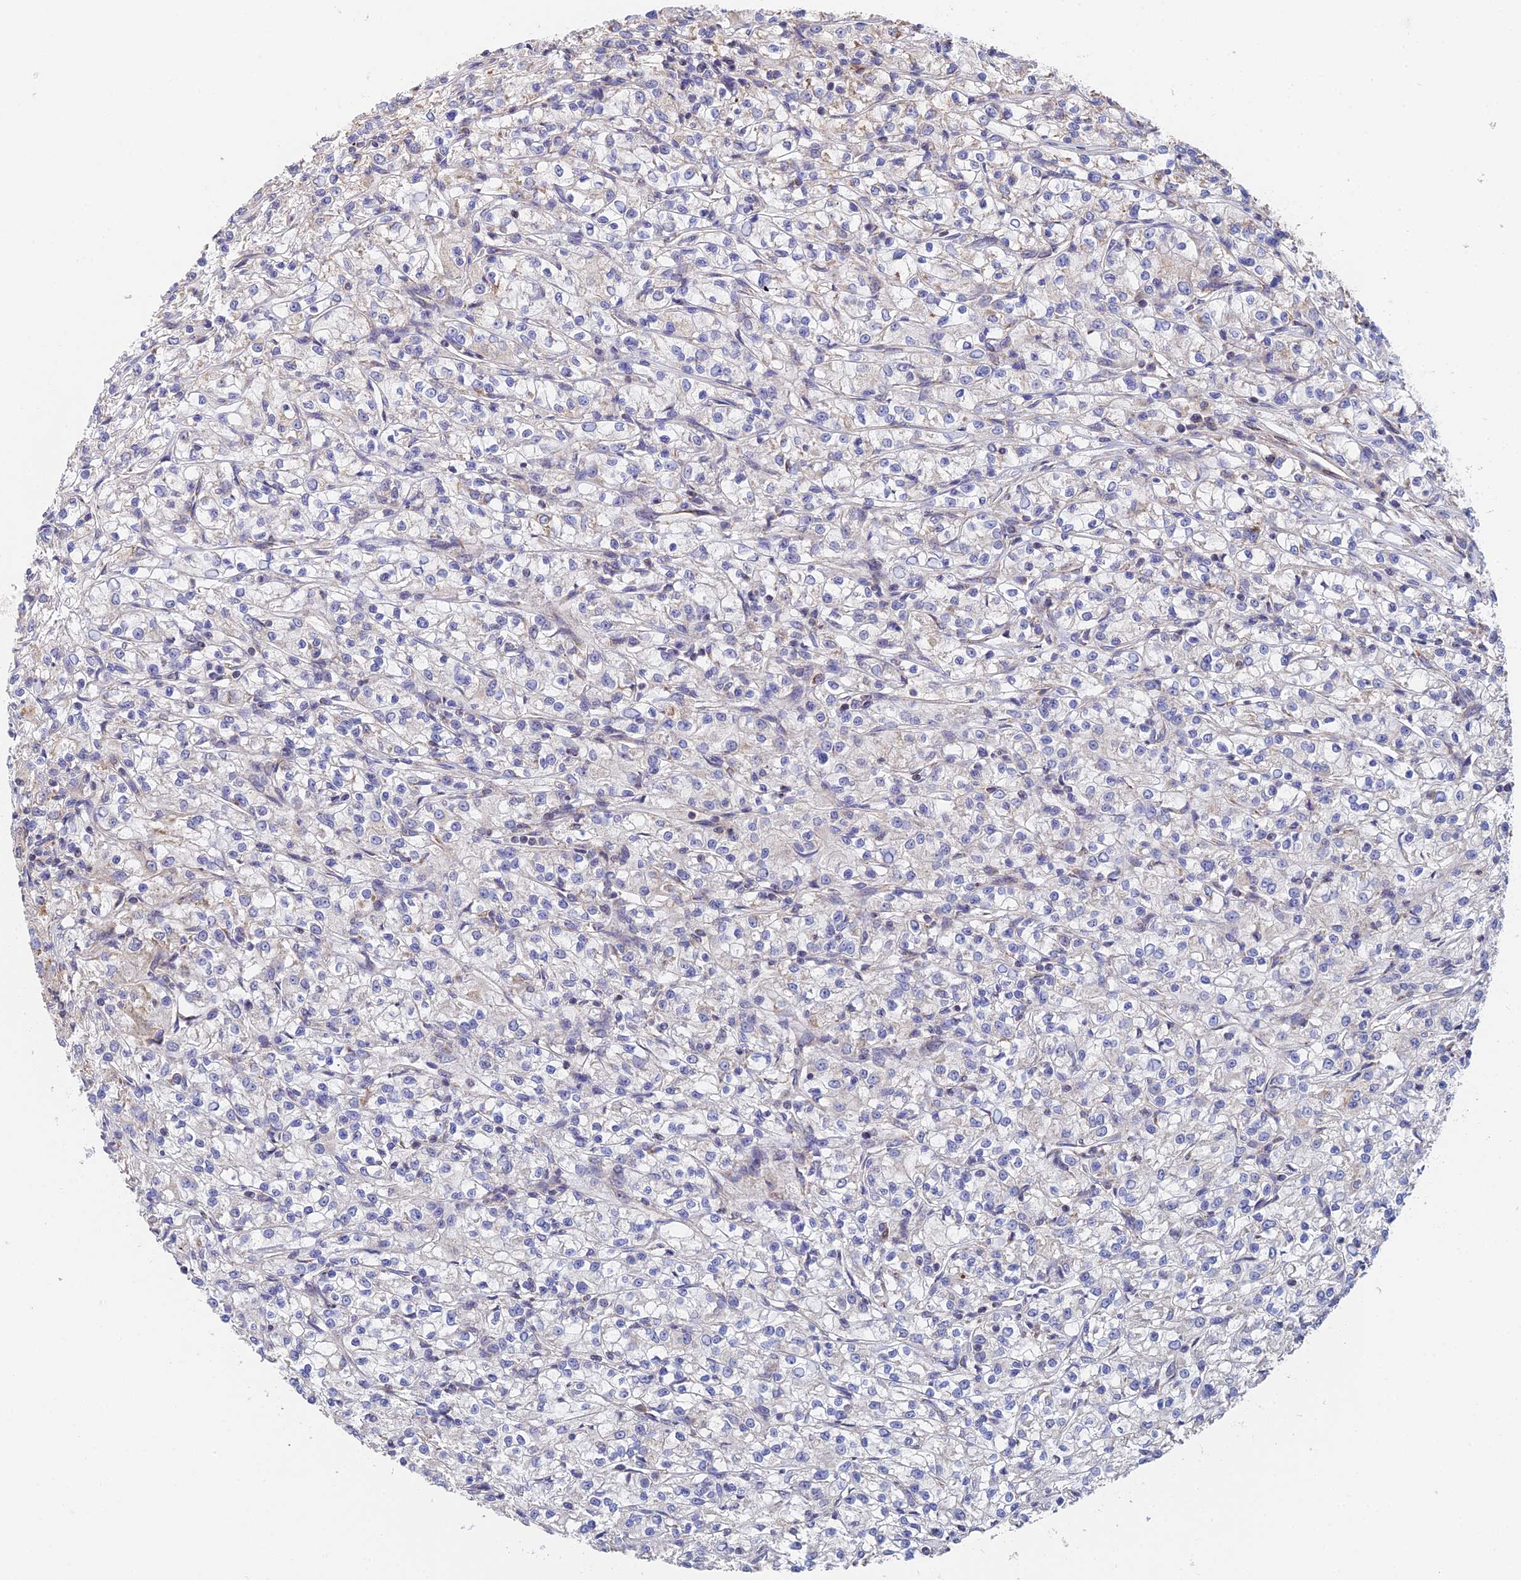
{"staining": {"intensity": "negative", "quantity": "none", "location": "none"}, "tissue": "renal cancer", "cell_type": "Tumor cells", "image_type": "cancer", "snomed": [{"axis": "morphology", "description": "Adenocarcinoma, NOS"}, {"axis": "topography", "description": "Kidney"}], "caption": "Immunohistochemistry (IHC) of renal cancer (adenocarcinoma) displays no expression in tumor cells.", "gene": "ECSIT", "patient": {"sex": "female", "age": 59}}